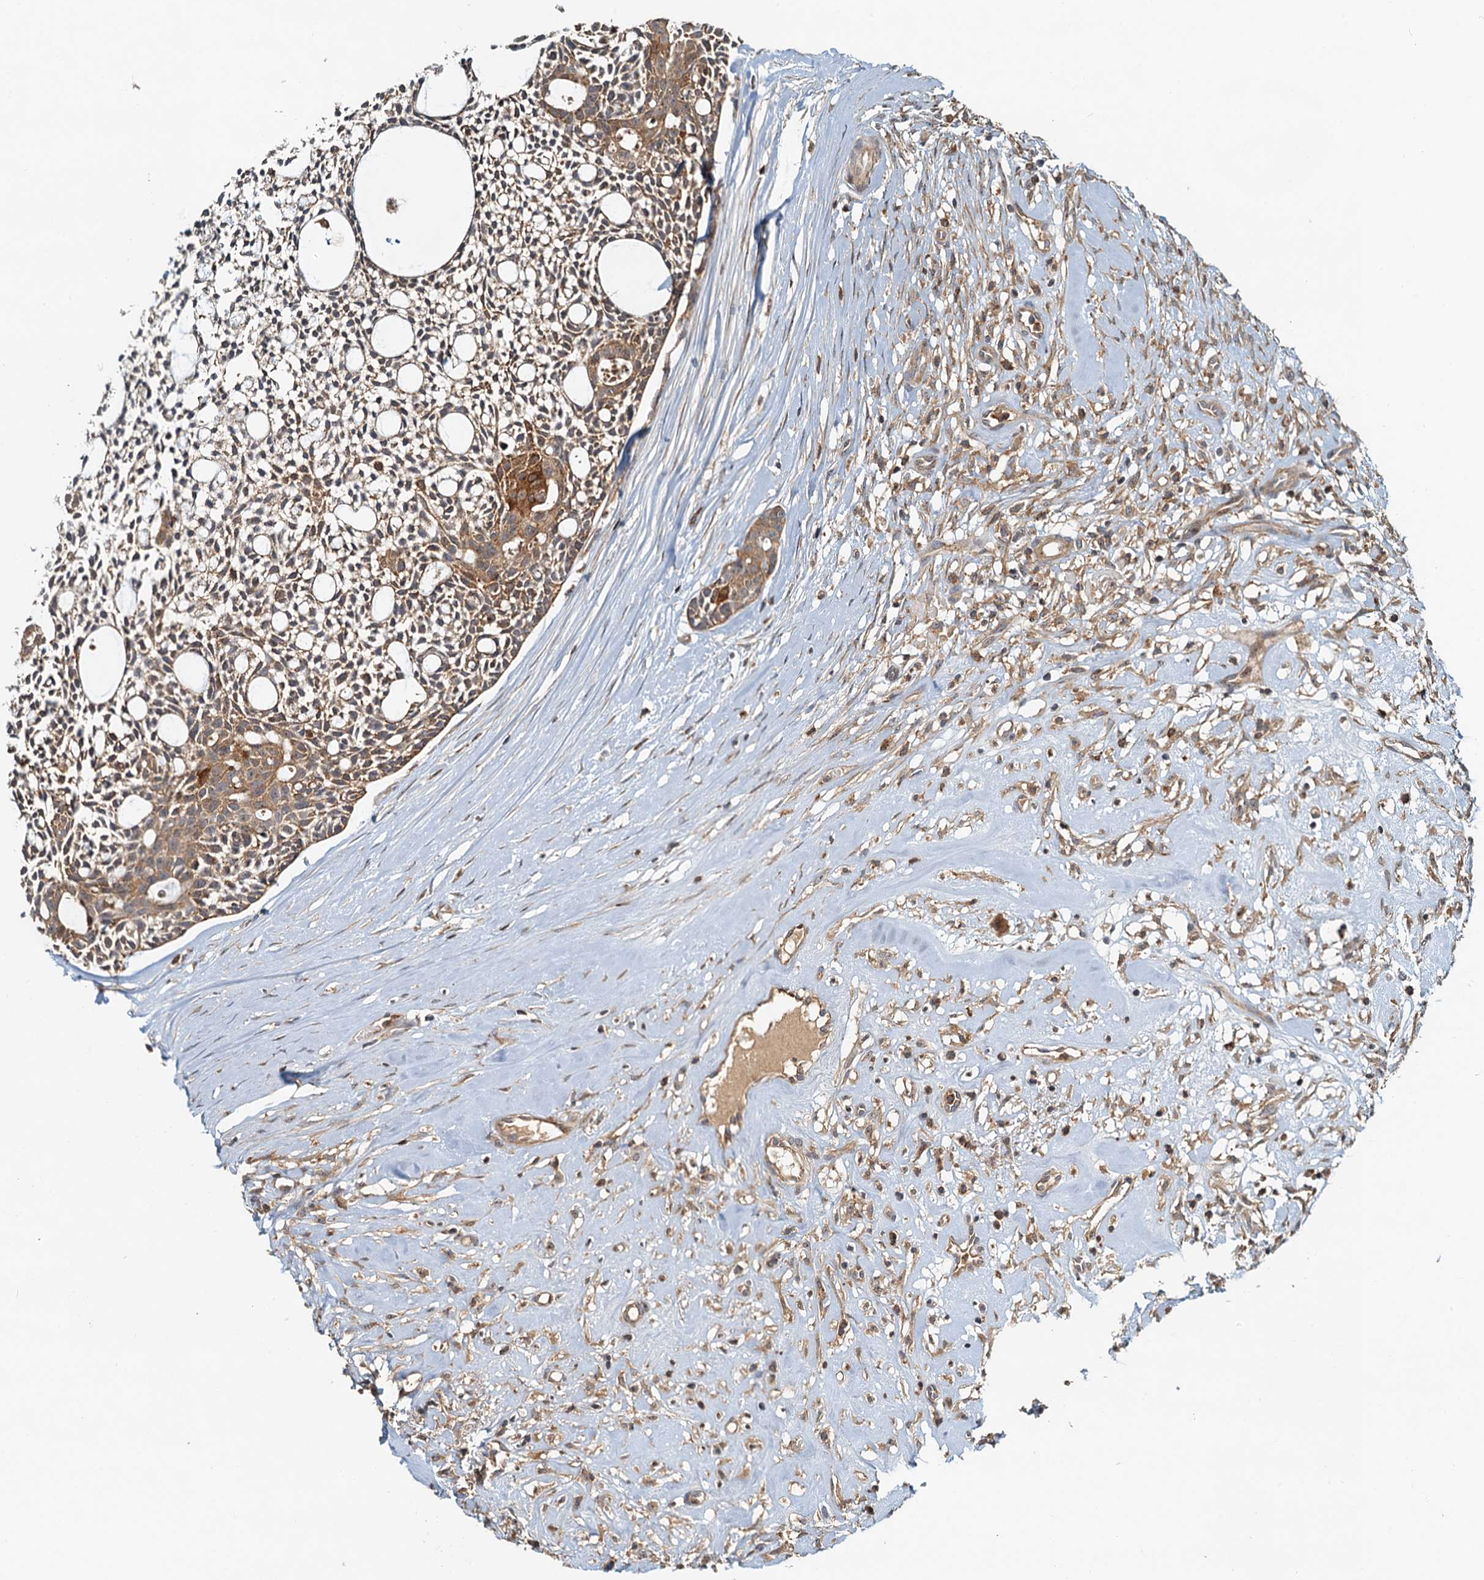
{"staining": {"intensity": "moderate", "quantity": ">75%", "location": "cytoplasmic/membranous"}, "tissue": "head and neck cancer", "cell_type": "Tumor cells", "image_type": "cancer", "snomed": [{"axis": "morphology", "description": "Adenocarcinoma, NOS"}, {"axis": "topography", "description": "Subcutis"}, {"axis": "topography", "description": "Head-Neck"}], "caption": "Immunohistochemistry (IHC) photomicrograph of human head and neck adenocarcinoma stained for a protein (brown), which reveals medium levels of moderate cytoplasmic/membranous staining in approximately >75% of tumor cells.", "gene": "TOLLIP", "patient": {"sex": "female", "age": 73}}